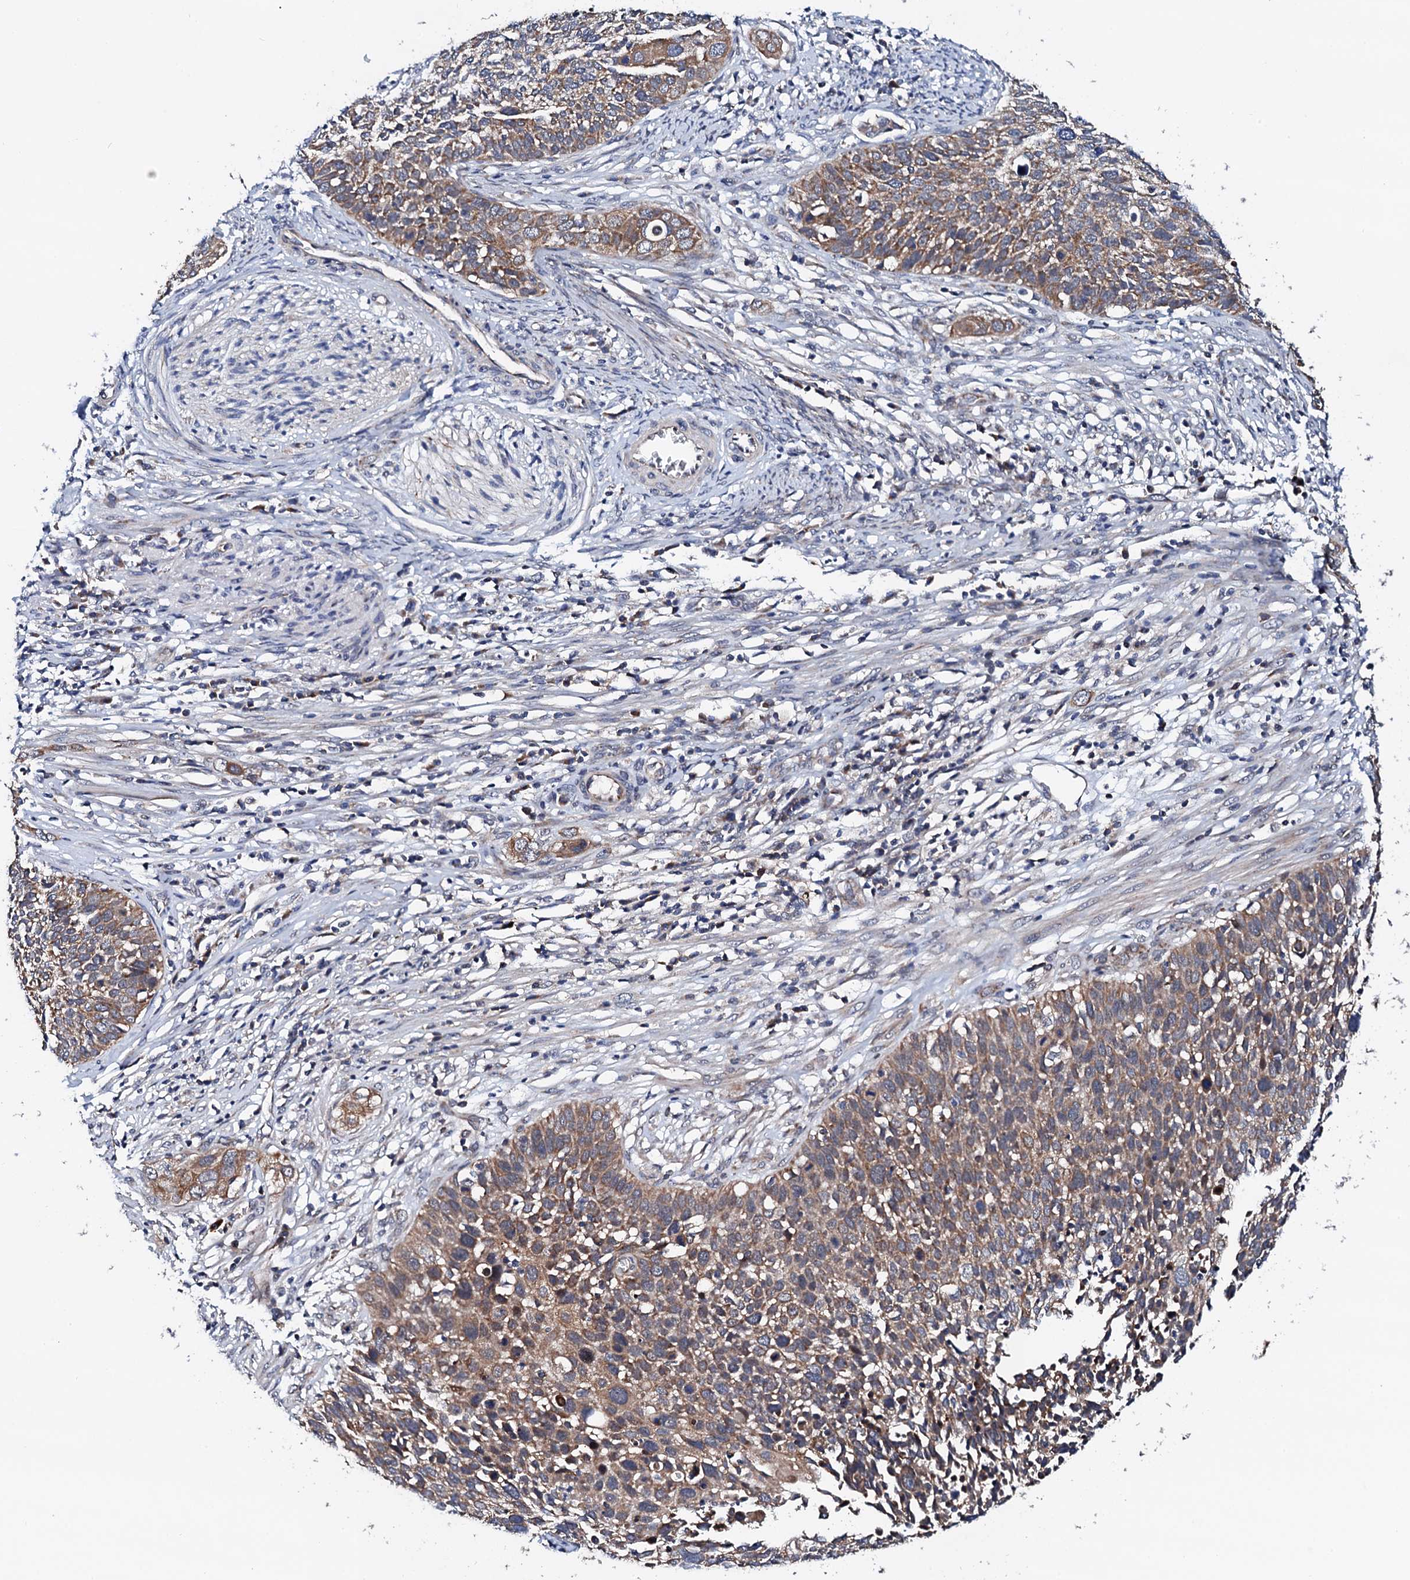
{"staining": {"intensity": "moderate", "quantity": ">75%", "location": "cytoplasmic/membranous"}, "tissue": "cervical cancer", "cell_type": "Tumor cells", "image_type": "cancer", "snomed": [{"axis": "morphology", "description": "Squamous cell carcinoma, NOS"}, {"axis": "topography", "description": "Cervix"}], "caption": "Human cervical cancer stained for a protein (brown) displays moderate cytoplasmic/membranous positive positivity in about >75% of tumor cells.", "gene": "COG4", "patient": {"sex": "female", "age": 34}}